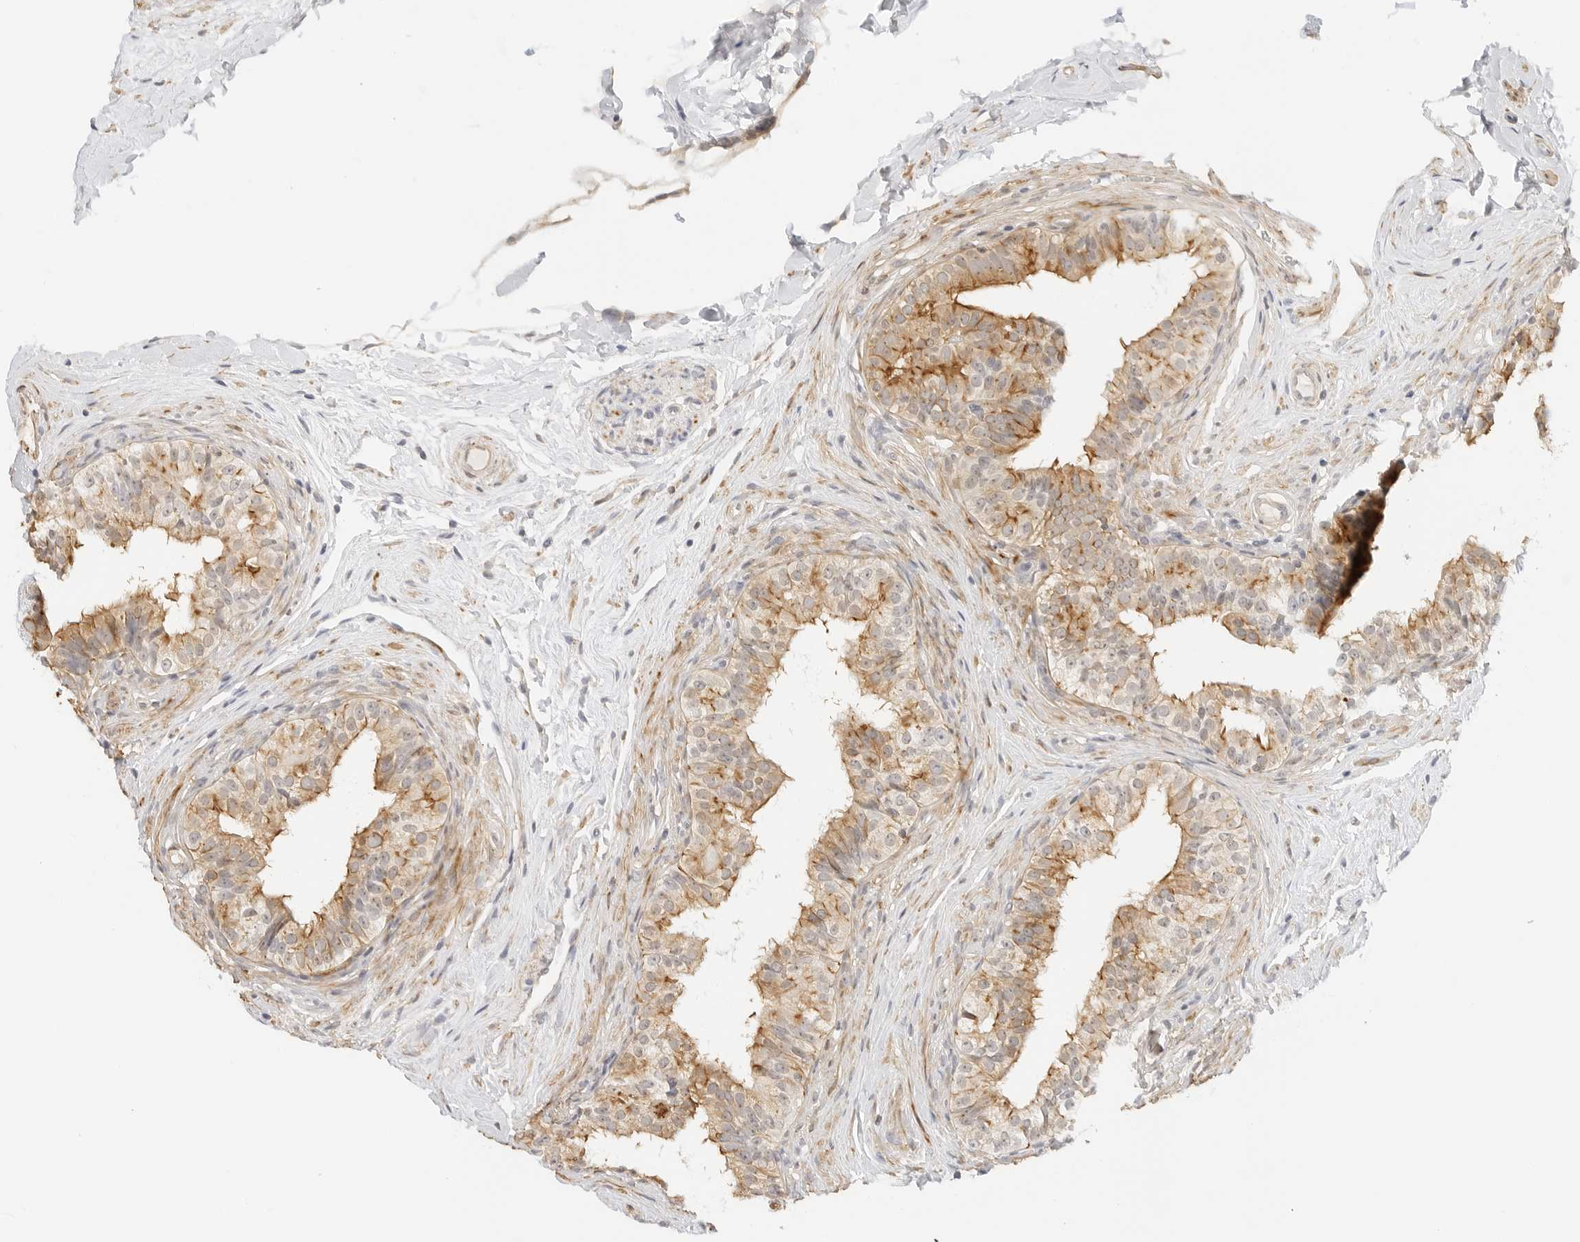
{"staining": {"intensity": "moderate", "quantity": "<25%", "location": "cytoplasmic/membranous"}, "tissue": "epididymis", "cell_type": "Glandular cells", "image_type": "normal", "snomed": [{"axis": "morphology", "description": "Normal tissue, NOS"}, {"axis": "topography", "description": "Epididymis"}], "caption": "A low amount of moderate cytoplasmic/membranous expression is seen in about <25% of glandular cells in unremarkable epididymis.", "gene": "PCDH19", "patient": {"sex": "male", "age": 49}}